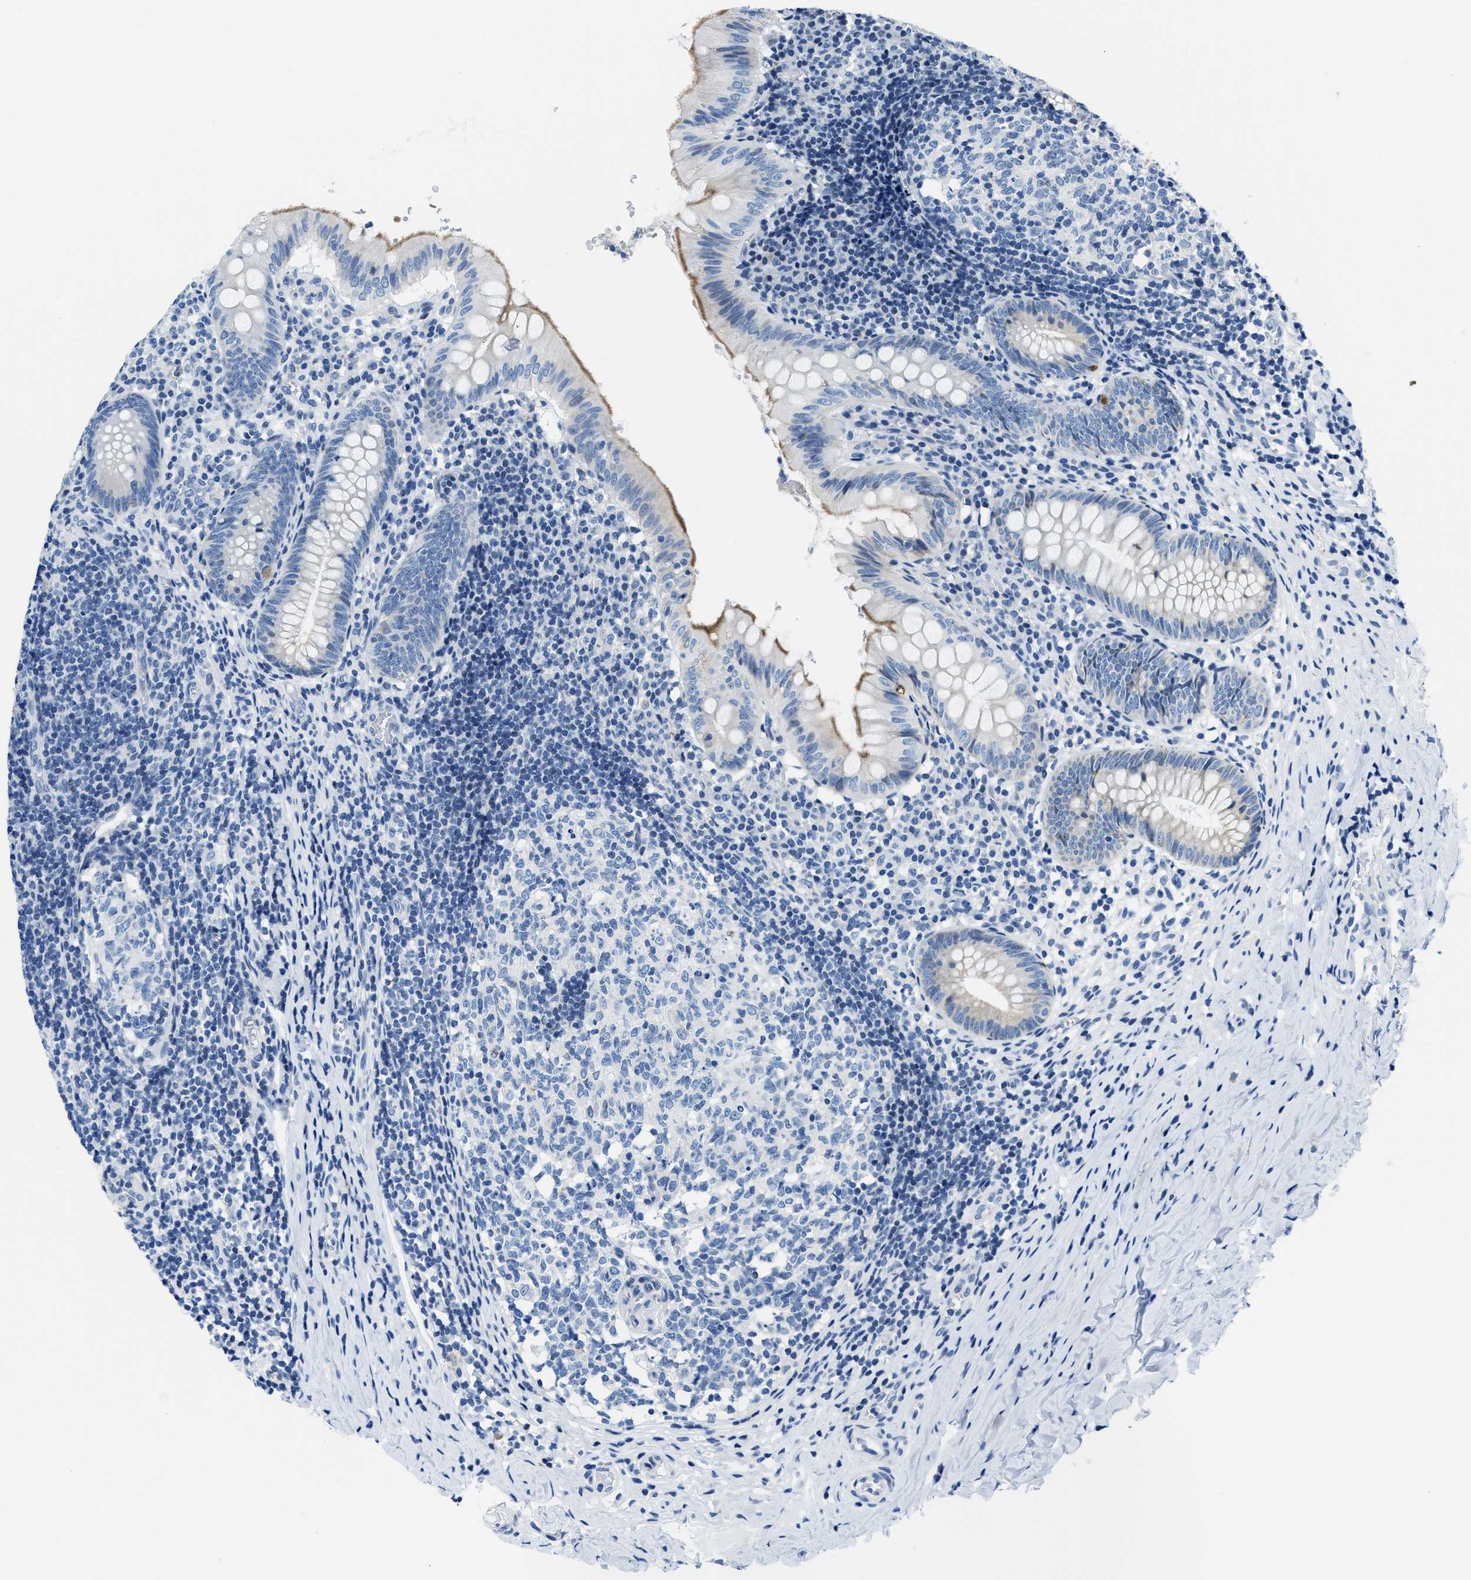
{"staining": {"intensity": "moderate", "quantity": "<25%", "location": "cytoplasmic/membranous"}, "tissue": "appendix", "cell_type": "Glandular cells", "image_type": "normal", "snomed": [{"axis": "morphology", "description": "Normal tissue, NOS"}, {"axis": "topography", "description": "Appendix"}], "caption": "A photomicrograph showing moderate cytoplasmic/membranous expression in about <25% of glandular cells in benign appendix, as visualized by brown immunohistochemical staining.", "gene": "ASZ1", "patient": {"sex": "male", "age": 8}}